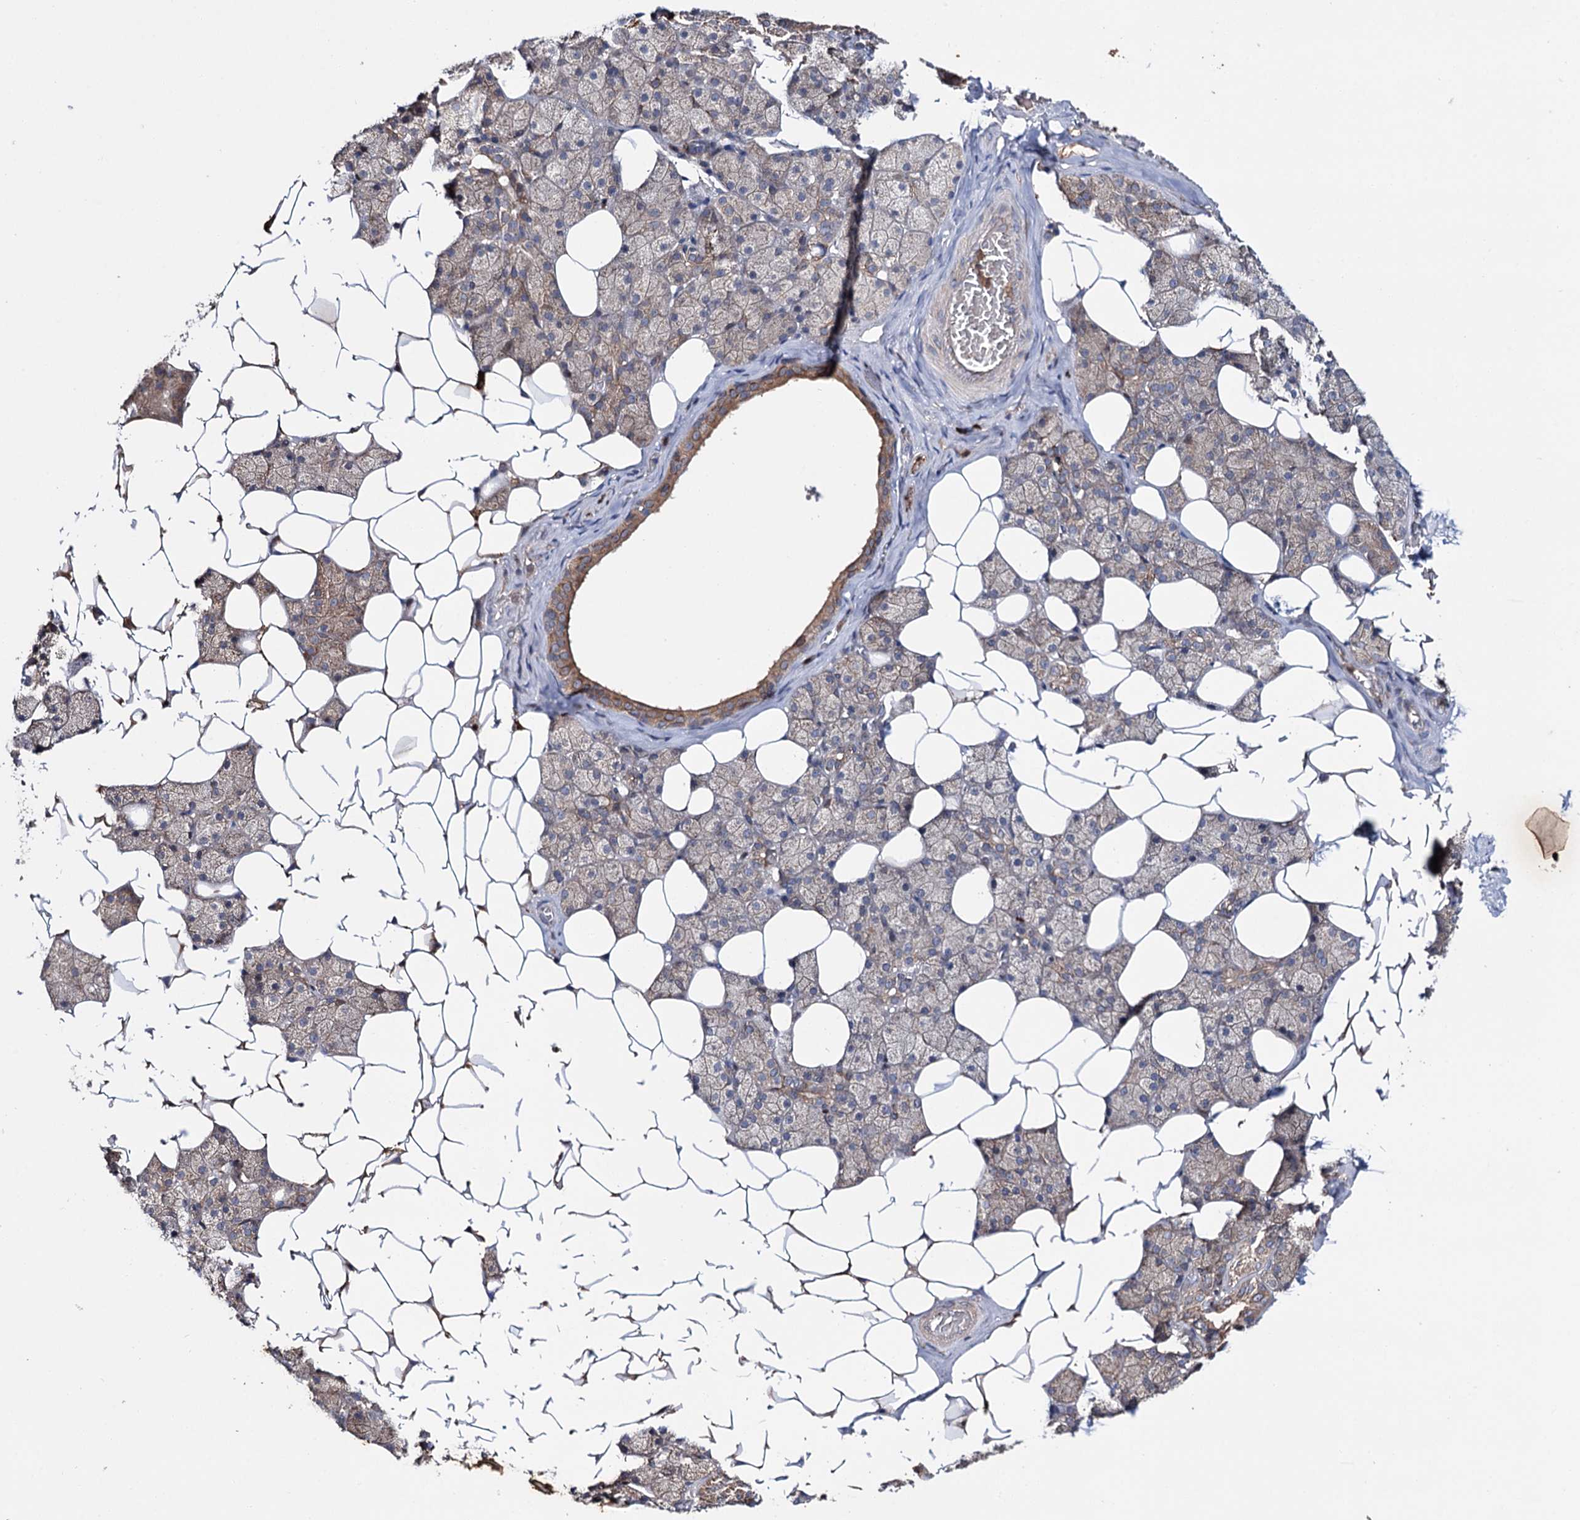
{"staining": {"intensity": "moderate", "quantity": "<25%", "location": "cytoplasmic/membranous"}, "tissue": "salivary gland", "cell_type": "Glandular cells", "image_type": "normal", "snomed": [{"axis": "morphology", "description": "Normal tissue, NOS"}, {"axis": "topography", "description": "Salivary gland"}], "caption": "Immunohistochemical staining of normal salivary gland demonstrates <25% levels of moderate cytoplasmic/membranous protein positivity in about <25% of glandular cells. The staining was performed using DAB (3,3'-diaminobenzidine) to visualize the protein expression in brown, while the nuclei were stained in blue with hematoxylin (Magnification: 20x).", "gene": "PTPN3", "patient": {"sex": "female", "age": 33}}